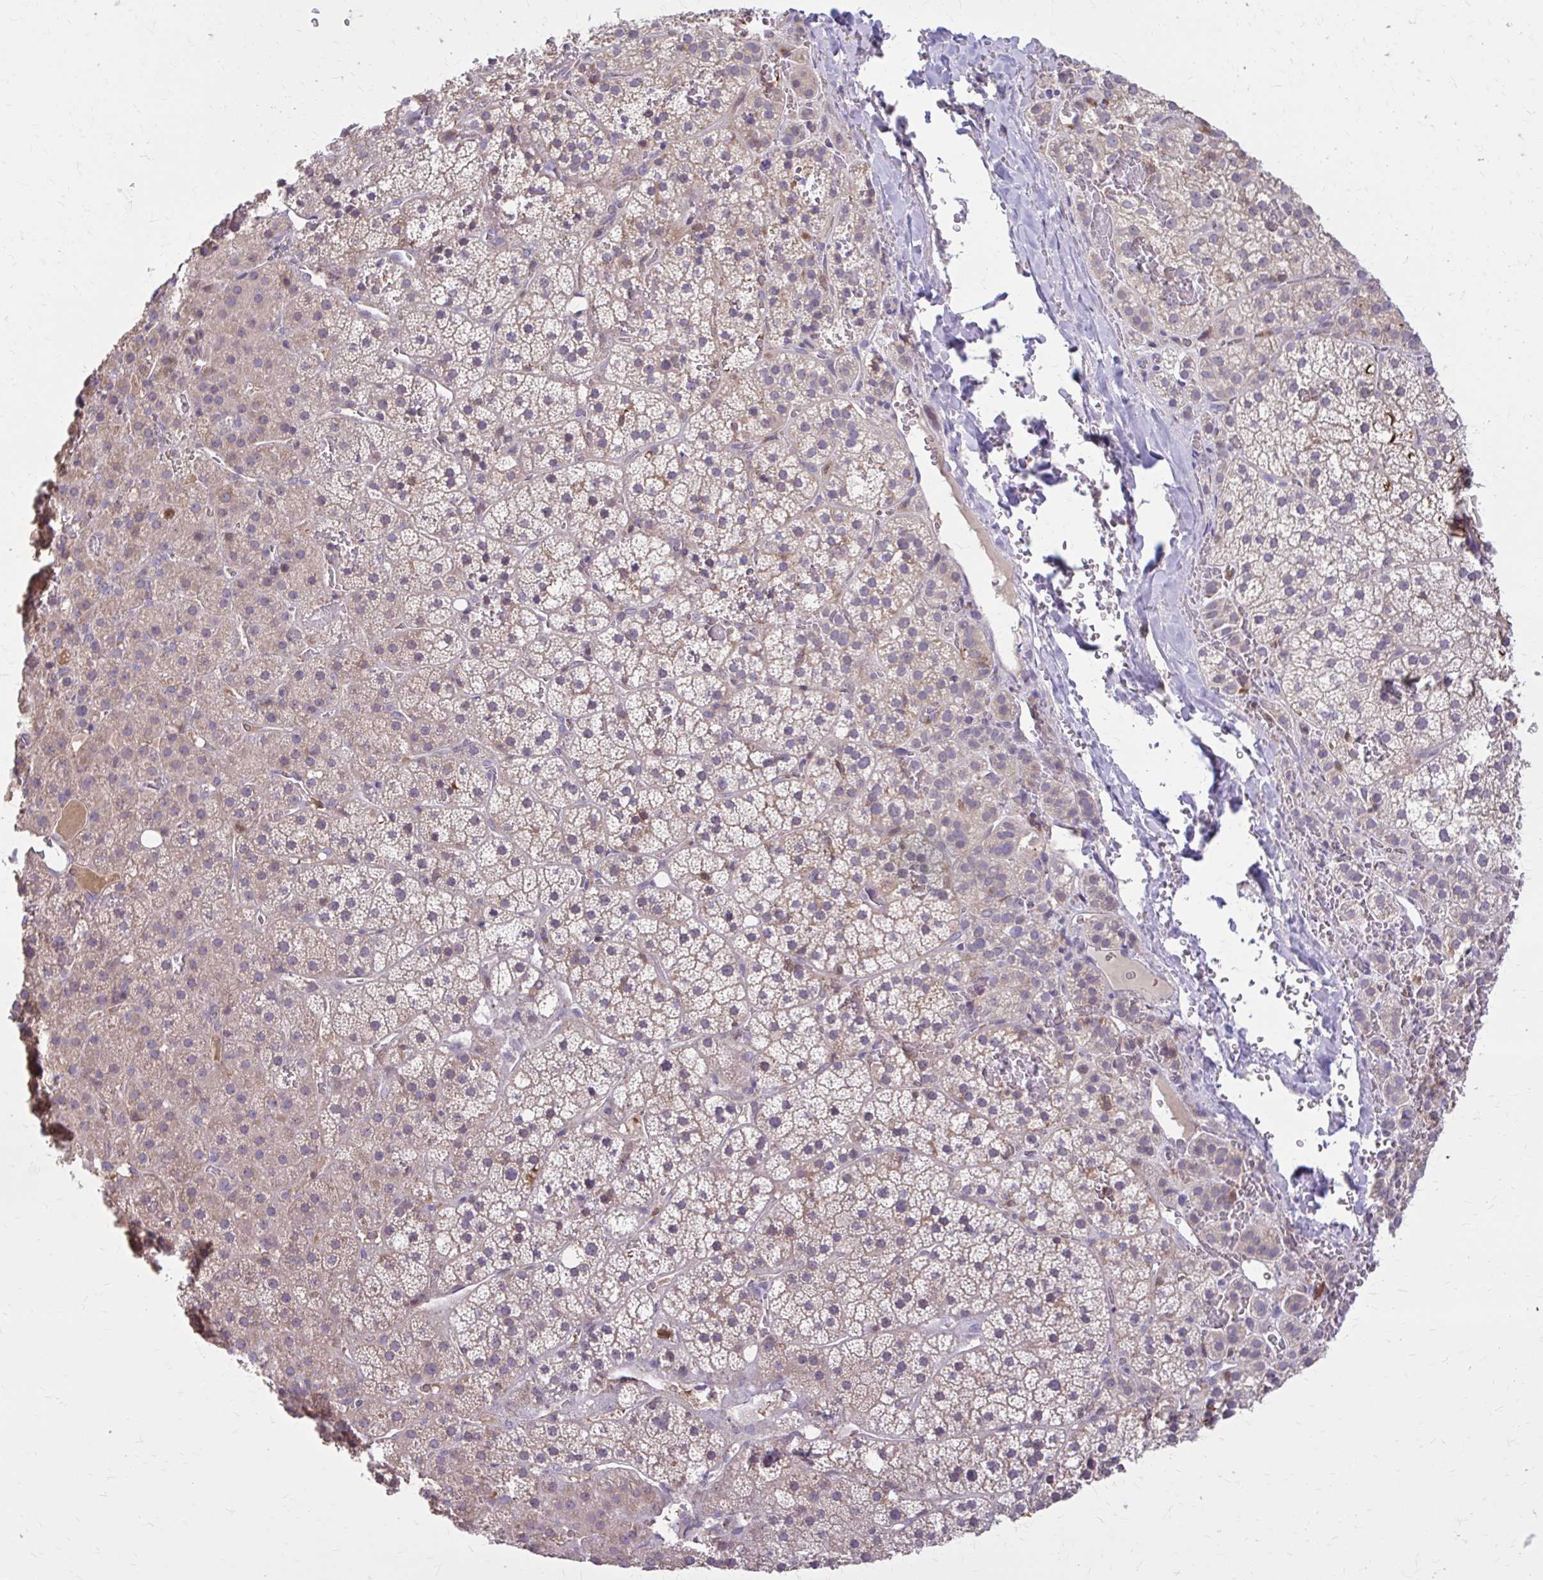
{"staining": {"intensity": "weak", "quantity": "25%-75%", "location": "cytoplasmic/membranous"}, "tissue": "adrenal gland", "cell_type": "Glandular cells", "image_type": "normal", "snomed": [{"axis": "morphology", "description": "Normal tissue, NOS"}, {"axis": "topography", "description": "Adrenal gland"}], "caption": "Glandular cells demonstrate low levels of weak cytoplasmic/membranous expression in approximately 25%-75% of cells in unremarkable adrenal gland.", "gene": "NRBF2", "patient": {"sex": "male", "age": 53}}